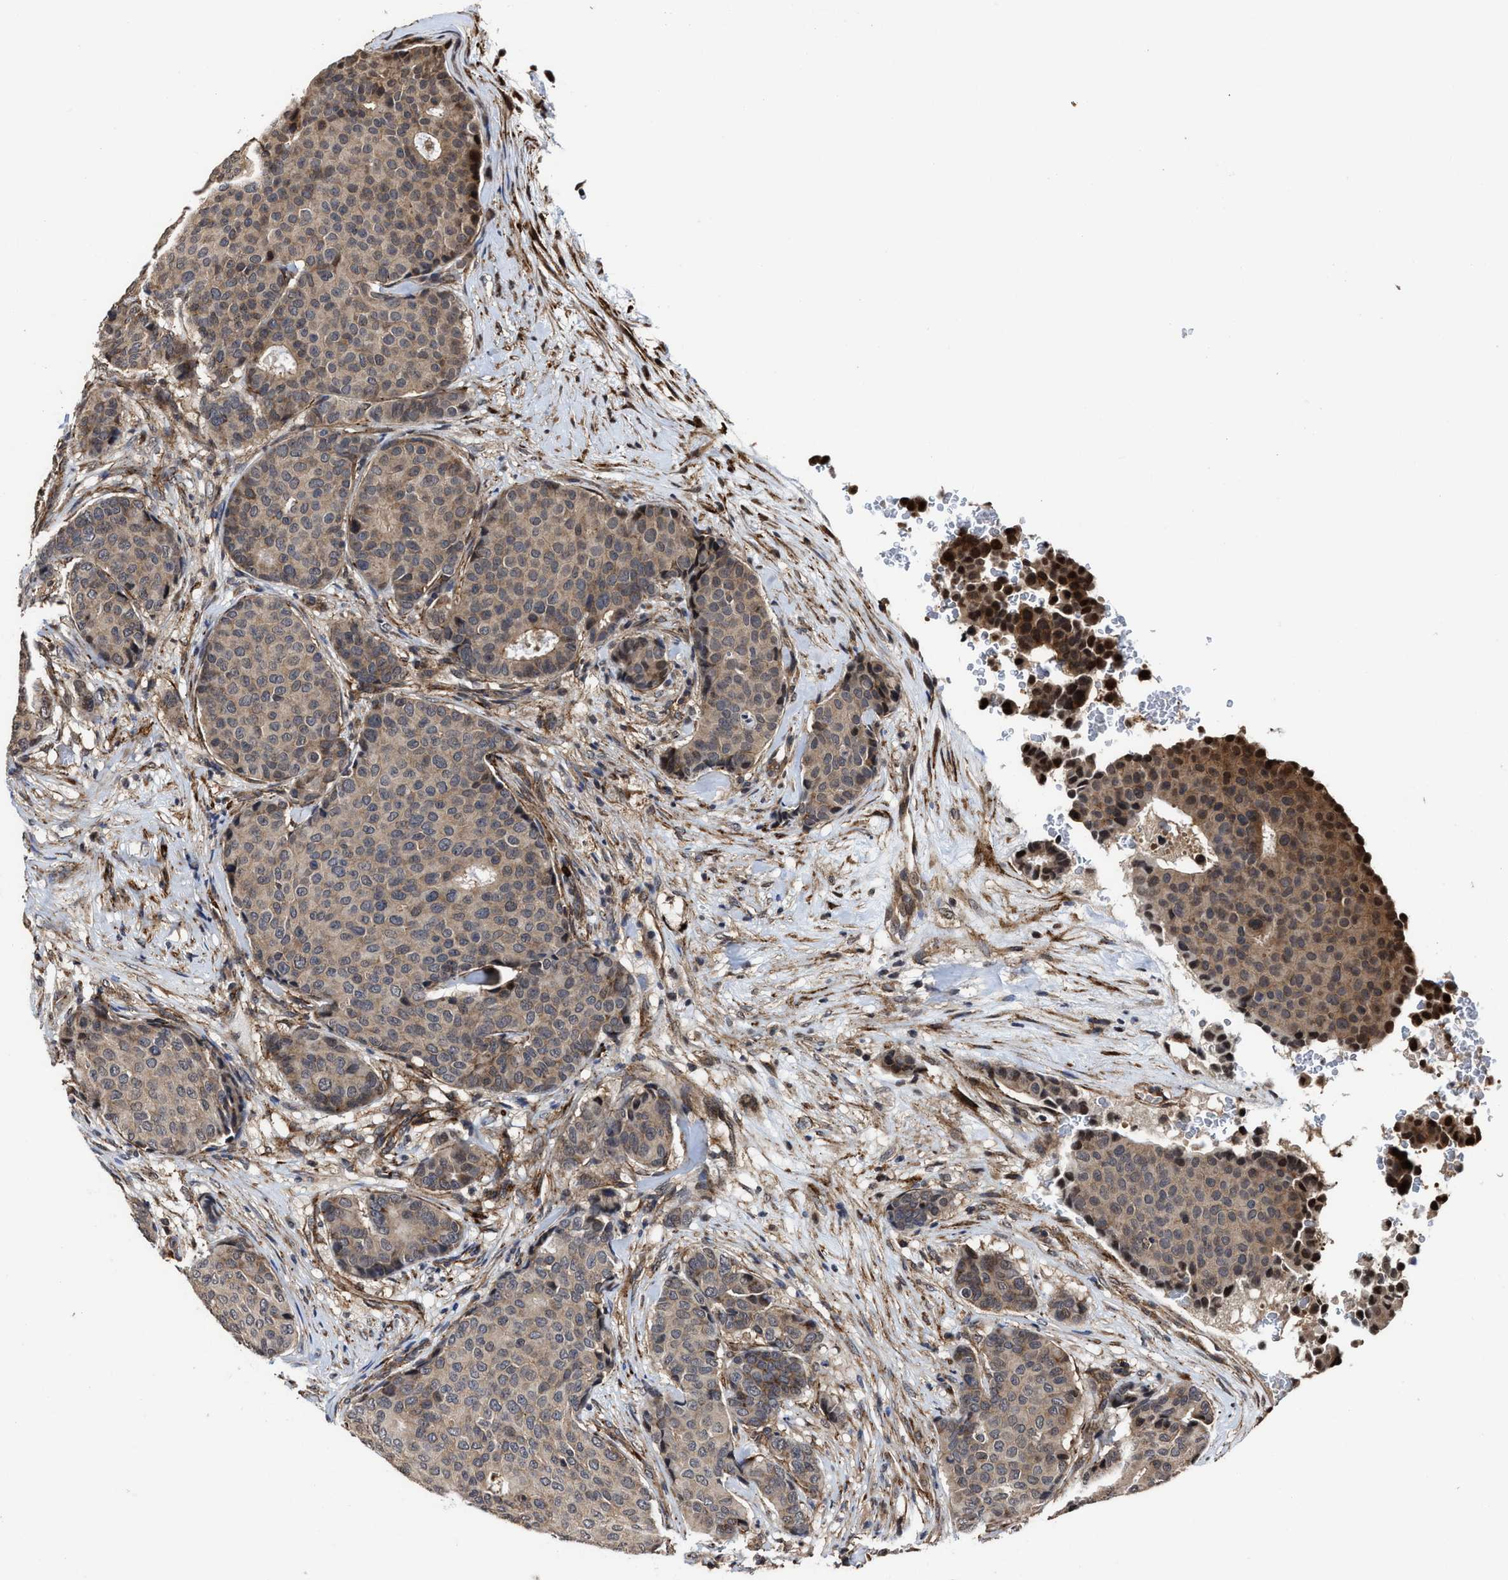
{"staining": {"intensity": "weak", "quantity": ">75%", "location": "cytoplasmic/membranous"}, "tissue": "breast cancer", "cell_type": "Tumor cells", "image_type": "cancer", "snomed": [{"axis": "morphology", "description": "Duct carcinoma"}, {"axis": "topography", "description": "Breast"}], "caption": "This image demonstrates IHC staining of breast cancer (infiltrating ductal carcinoma), with low weak cytoplasmic/membranous expression in approximately >75% of tumor cells.", "gene": "SEPTIN2", "patient": {"sex": "female", "age": 75}}